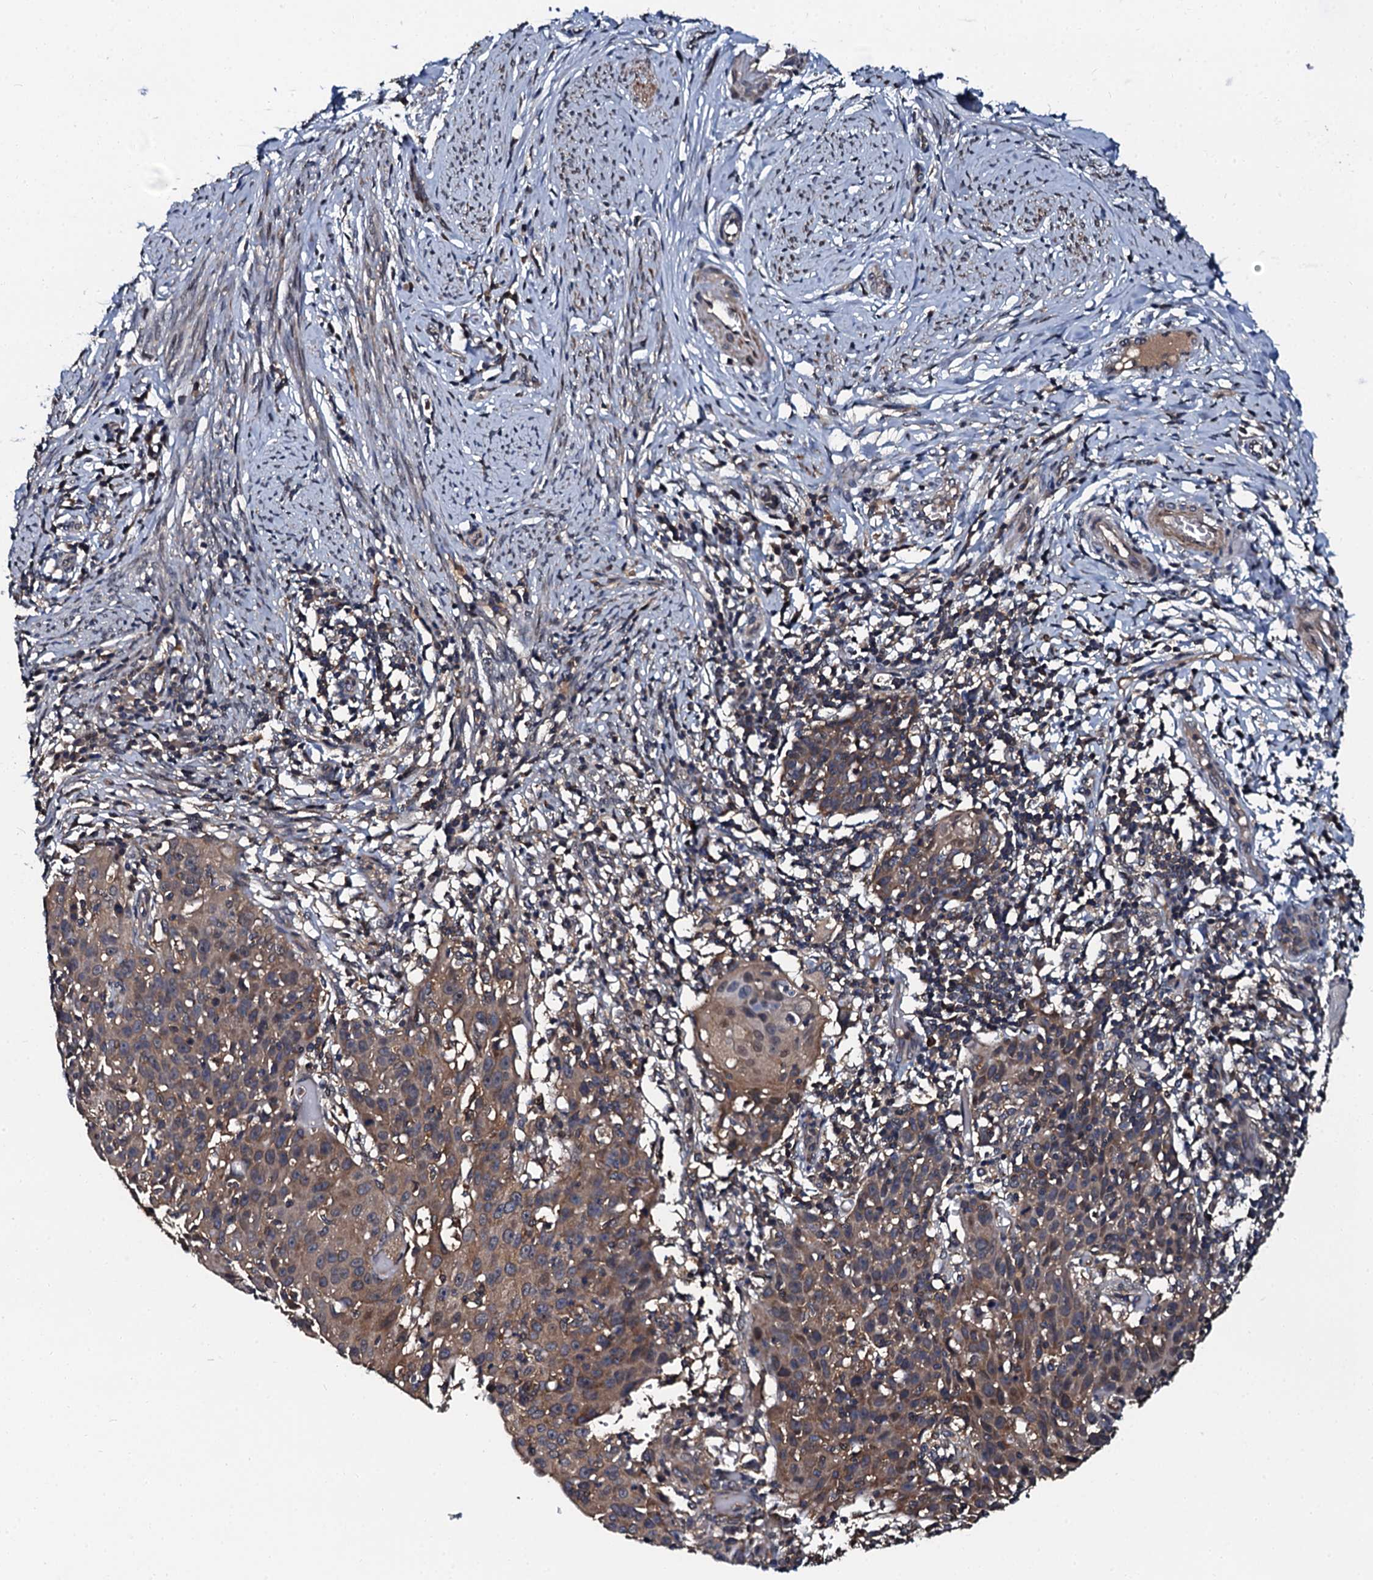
{"staining": {"intensity": "weak", "quantity": "25%-75%", "location": "cytoplasmic/membranous"}, "tissue": "cervical cancer", "cell_type": "Tumor cells", "image_type": "cancer", "snomed": [{"axis": "morphology", "description": "Squamous cell carcinoma, NOS"}, {"axis": "topography", "description": "Cervix"}], "caption": "Approximately 25%-75% of tumor cells in squamous cell carcinoma (cervical) display weak cytoplasmic/membranous protein expression as visualized by brown immunohistochemical staining.", "gene": "N4BP1", "patient": {"sex": "female", "age": 50}}